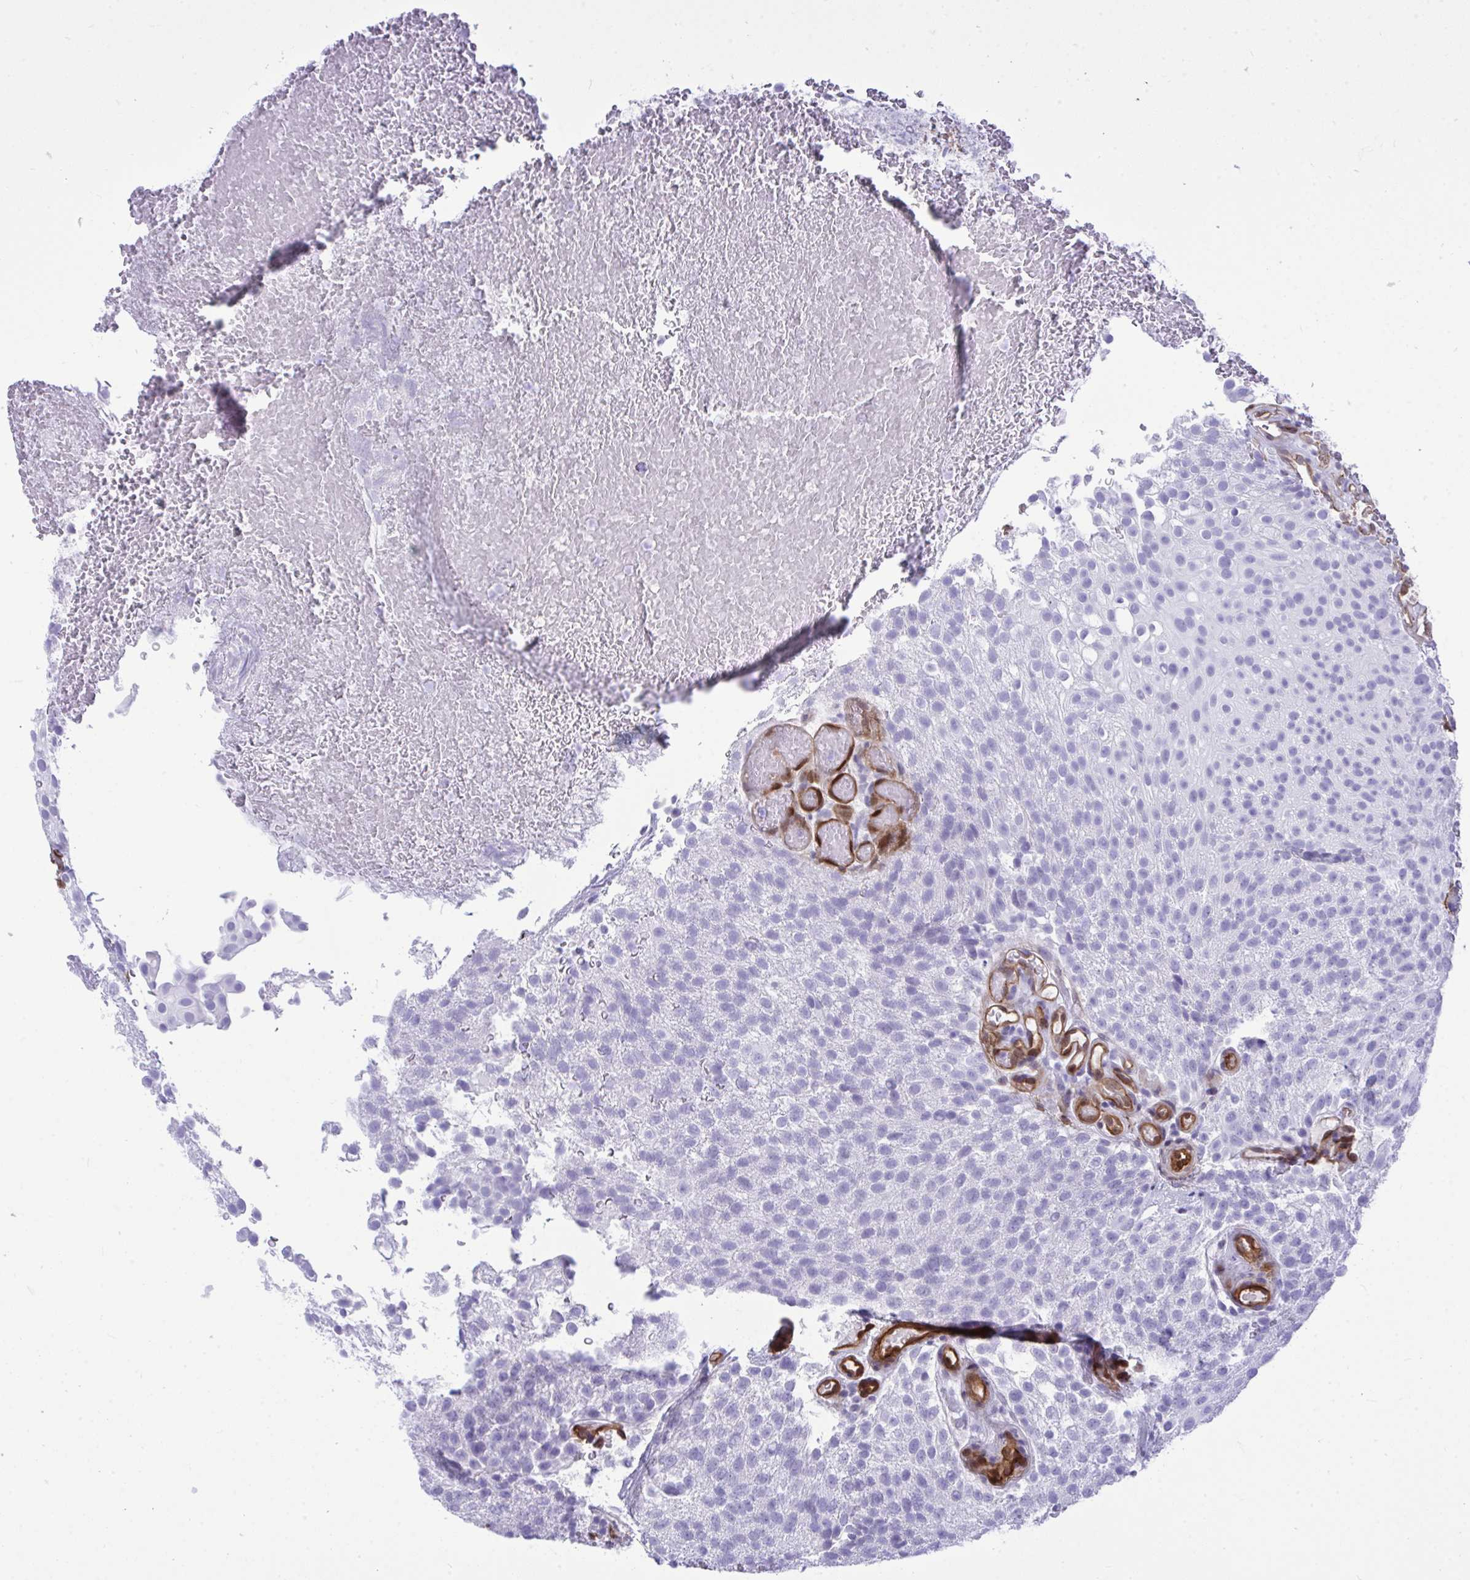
{"staining": {"intensity": "negative", "quantity": "none", "location": "none"}, "tissue": "urothelial cancer", "cell_type": "Tumor cells", "image_type": "cancer", "snomed": [{"axis": "morphology", "description": "Urothelial carcinoma, Low grade"}, {"axis": "topography", "description": "Urinary bladder"}], "caption": "DAB immunohistochemical staining of urothelial cancer displays no significant positivity in tumor cells. (DAB immunohistochemistry with hematoxylin counter stain).", "gene": "LIMS2", "patient": {"sex": "male", "age": 78}}